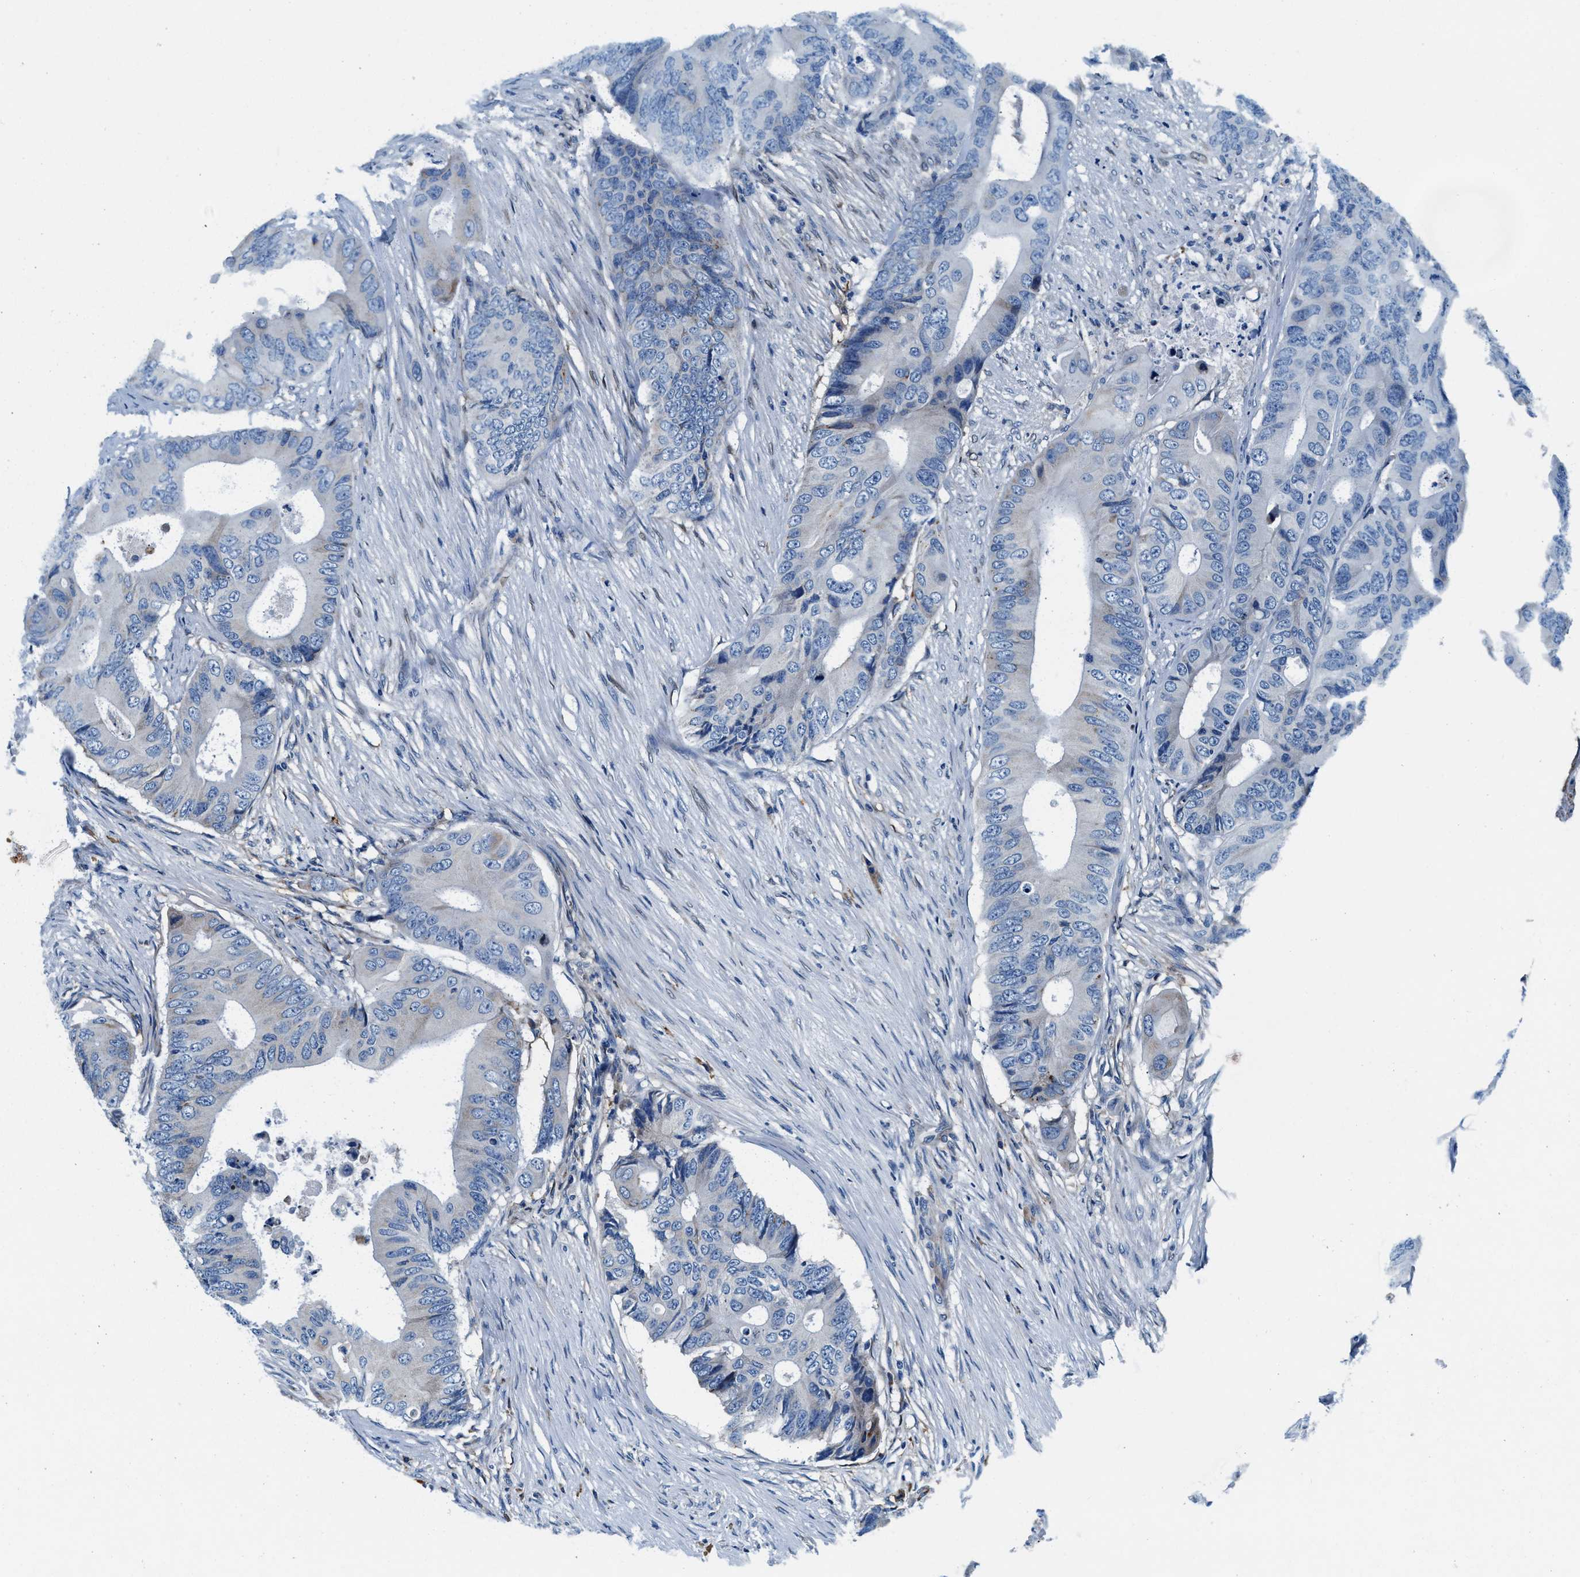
{"staining": {"intensity": "negative", "quantity": "none", "location": "none"}, "tissue": "colorectal cancer", "cell_type": "Tumor cells", "image_type": "cancer", "snomed": [{"axis": "morphology", "description": "Adenocarcinoma, NOS"}, {"axis": "topography", "description": "Colon"}], "caption": "This is a image of IHC staining of colorectal cancer, which shows no positivity in tumor cells. Brightfield microscopy of IHC stained with DAB (3,3'-diaminobenzidine) (brown) and hematoxylin (blue), captured at high magnification.", "gene": "SLFN11", "patient": {"sex": "male", "age": 71}}